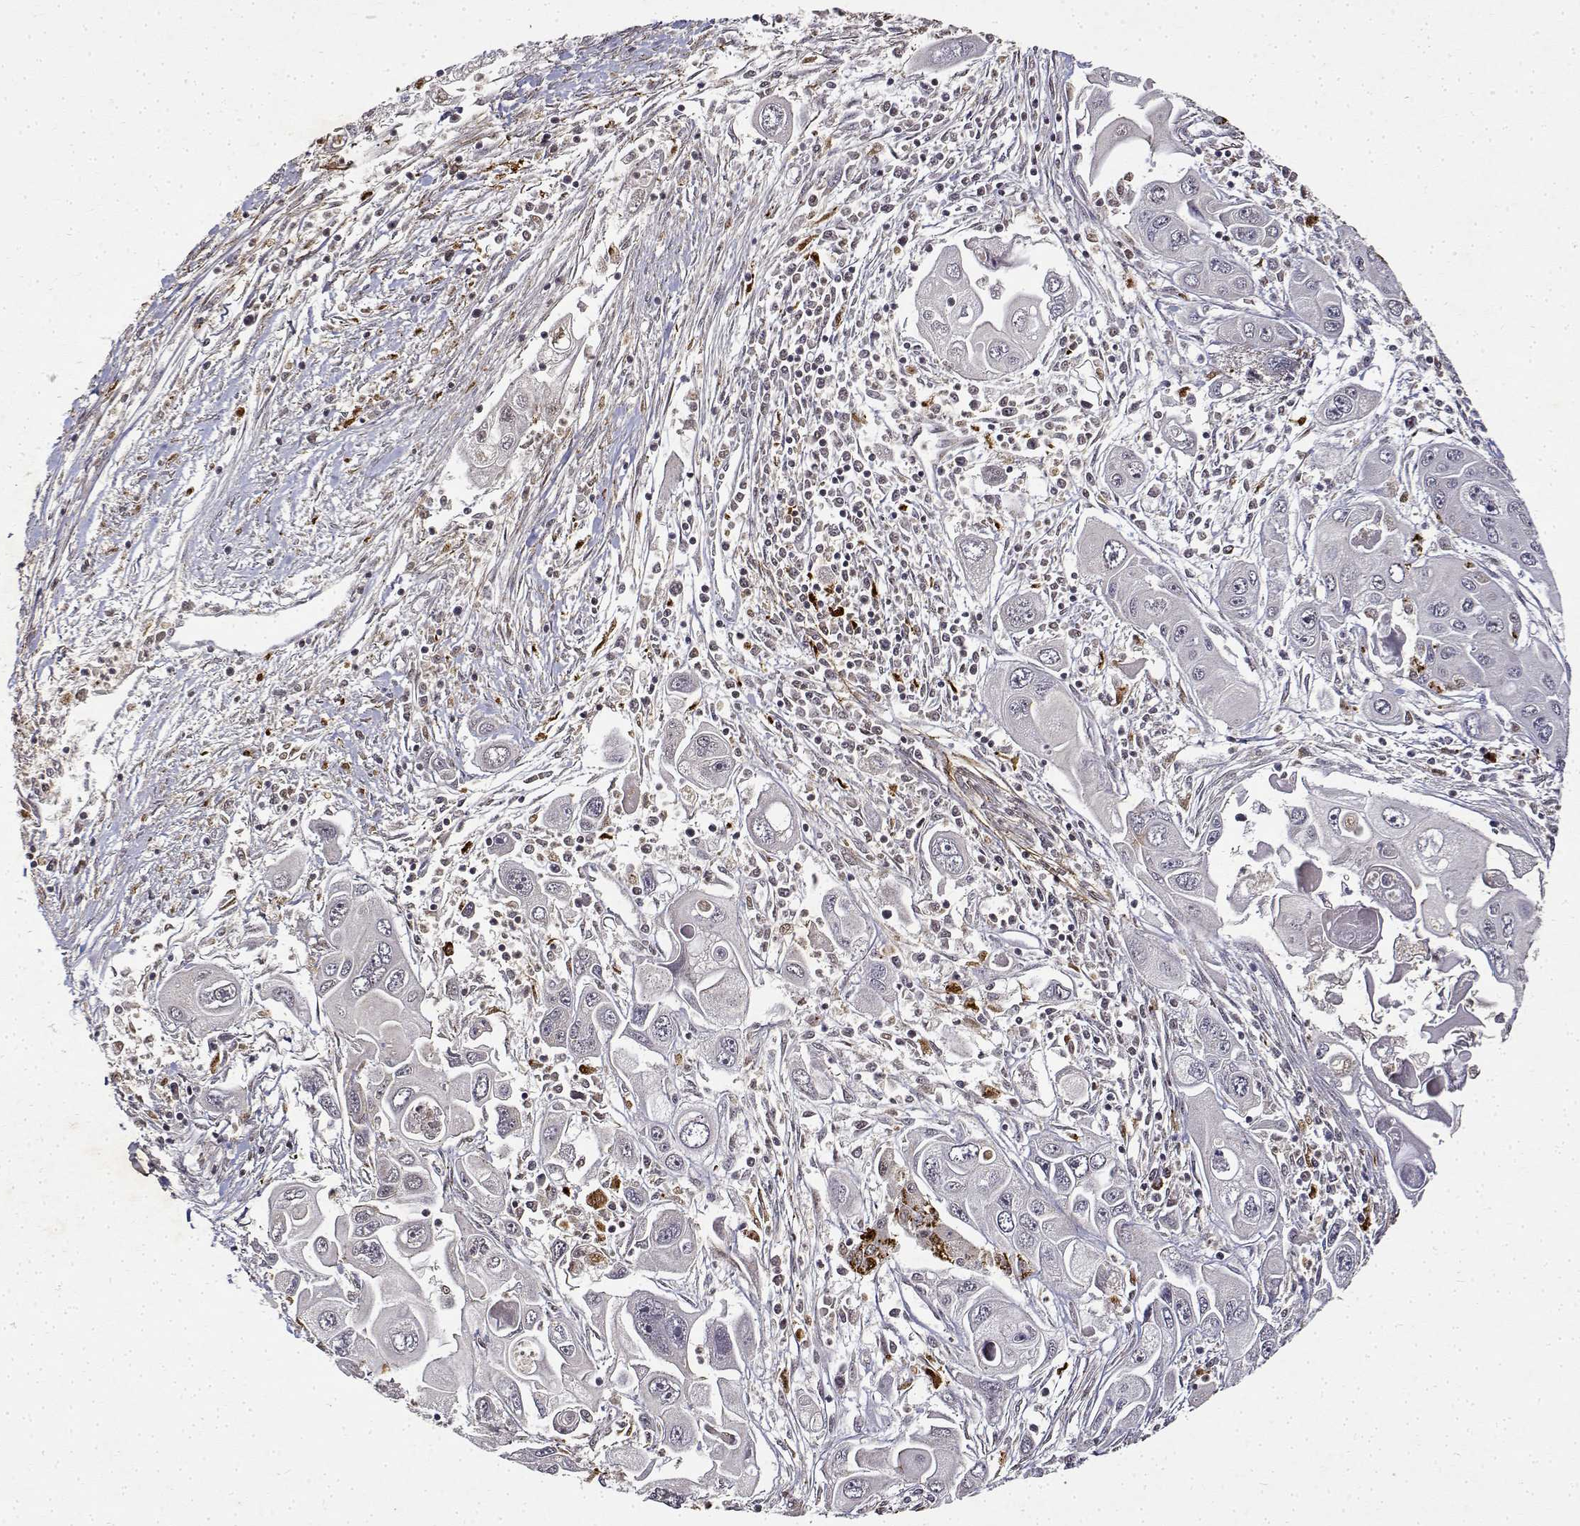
{"staining": {"intensity": "negative", "quantity": "none", "location": "none"}, "tissue": "pancreatic cancer", "cell_type": "Tumor cells", "image_type": "cancer", "snomed": [{"axis": "morphology", "description": "Adenocarcinoma, NOS"}, {"axis": "topography", "description": "Pancreas"}], "caption": "Immunohistochemistry photomicrograph of human pancreatic adenocarcinoma stained for a protein (brown), which displays no positivity in tumor cells. (DAB immunohistochemistry visualized using brightfield microscopy, high magnification).", "gene": "BDNF", "patient": {"sex": "male", "age": 70}}